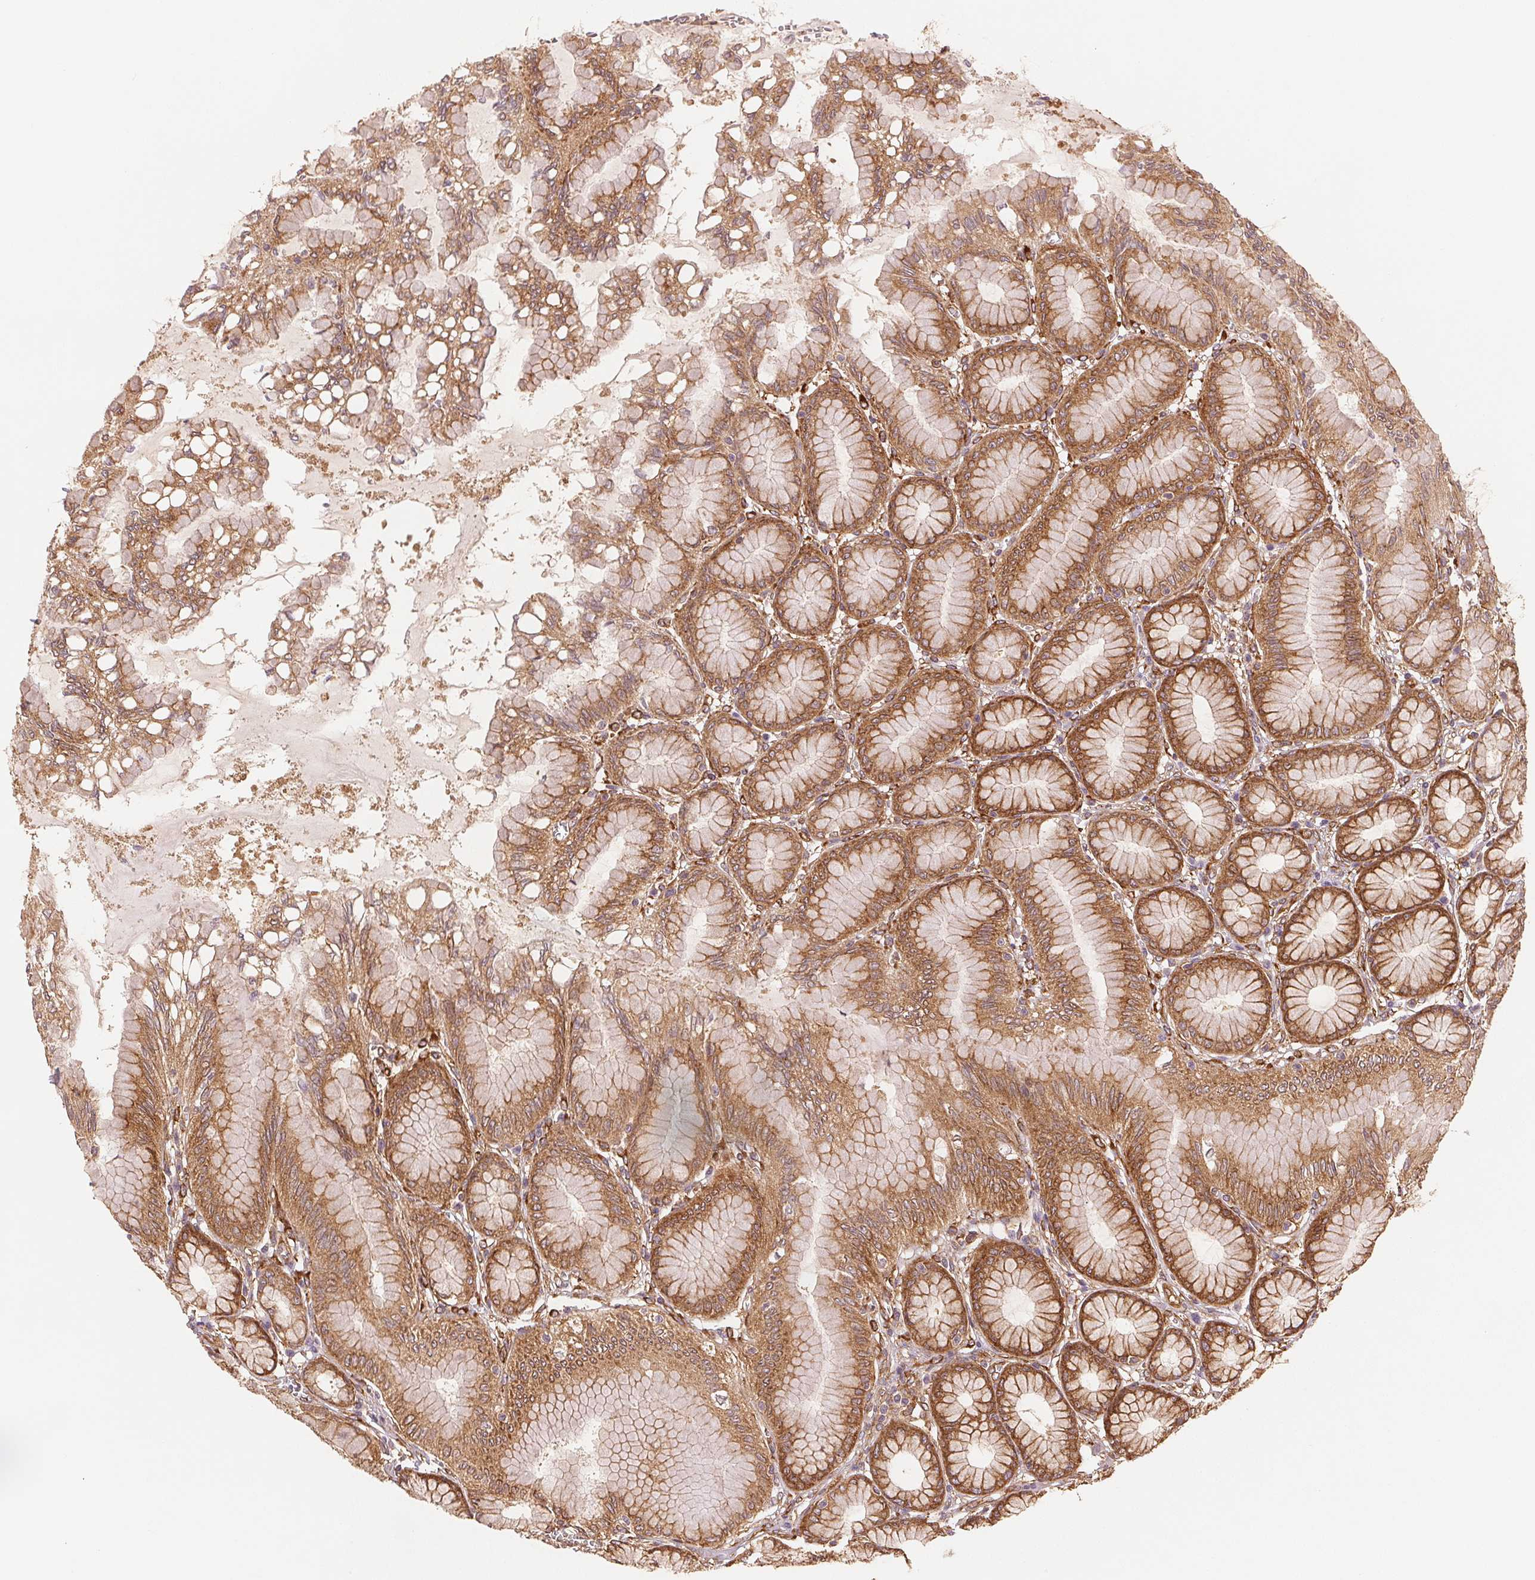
{"staining": {"intensity": "moderate", "quantity": ">75%", "location": "cytoplasmic/membranous"}, "tissue": "stomach", "cell_type": "Glandular cells", "image_type": "normal", "snomed": [{"axis": "morphology", "description": "Normal tissue, NOS"}, {"axis": "topography", "description": "Stomach"}, {"axis": "topography", "description": "Stomach, lower"}], "caption": "Approximately >75% of glandular cells in benign stomach exhibit moderate cytoplasmic/membranous protein expression as visualized by brown immunohistochemical staining.", "gene": "DIAPH2", "patient": {"sex": "male", "age": 76}}